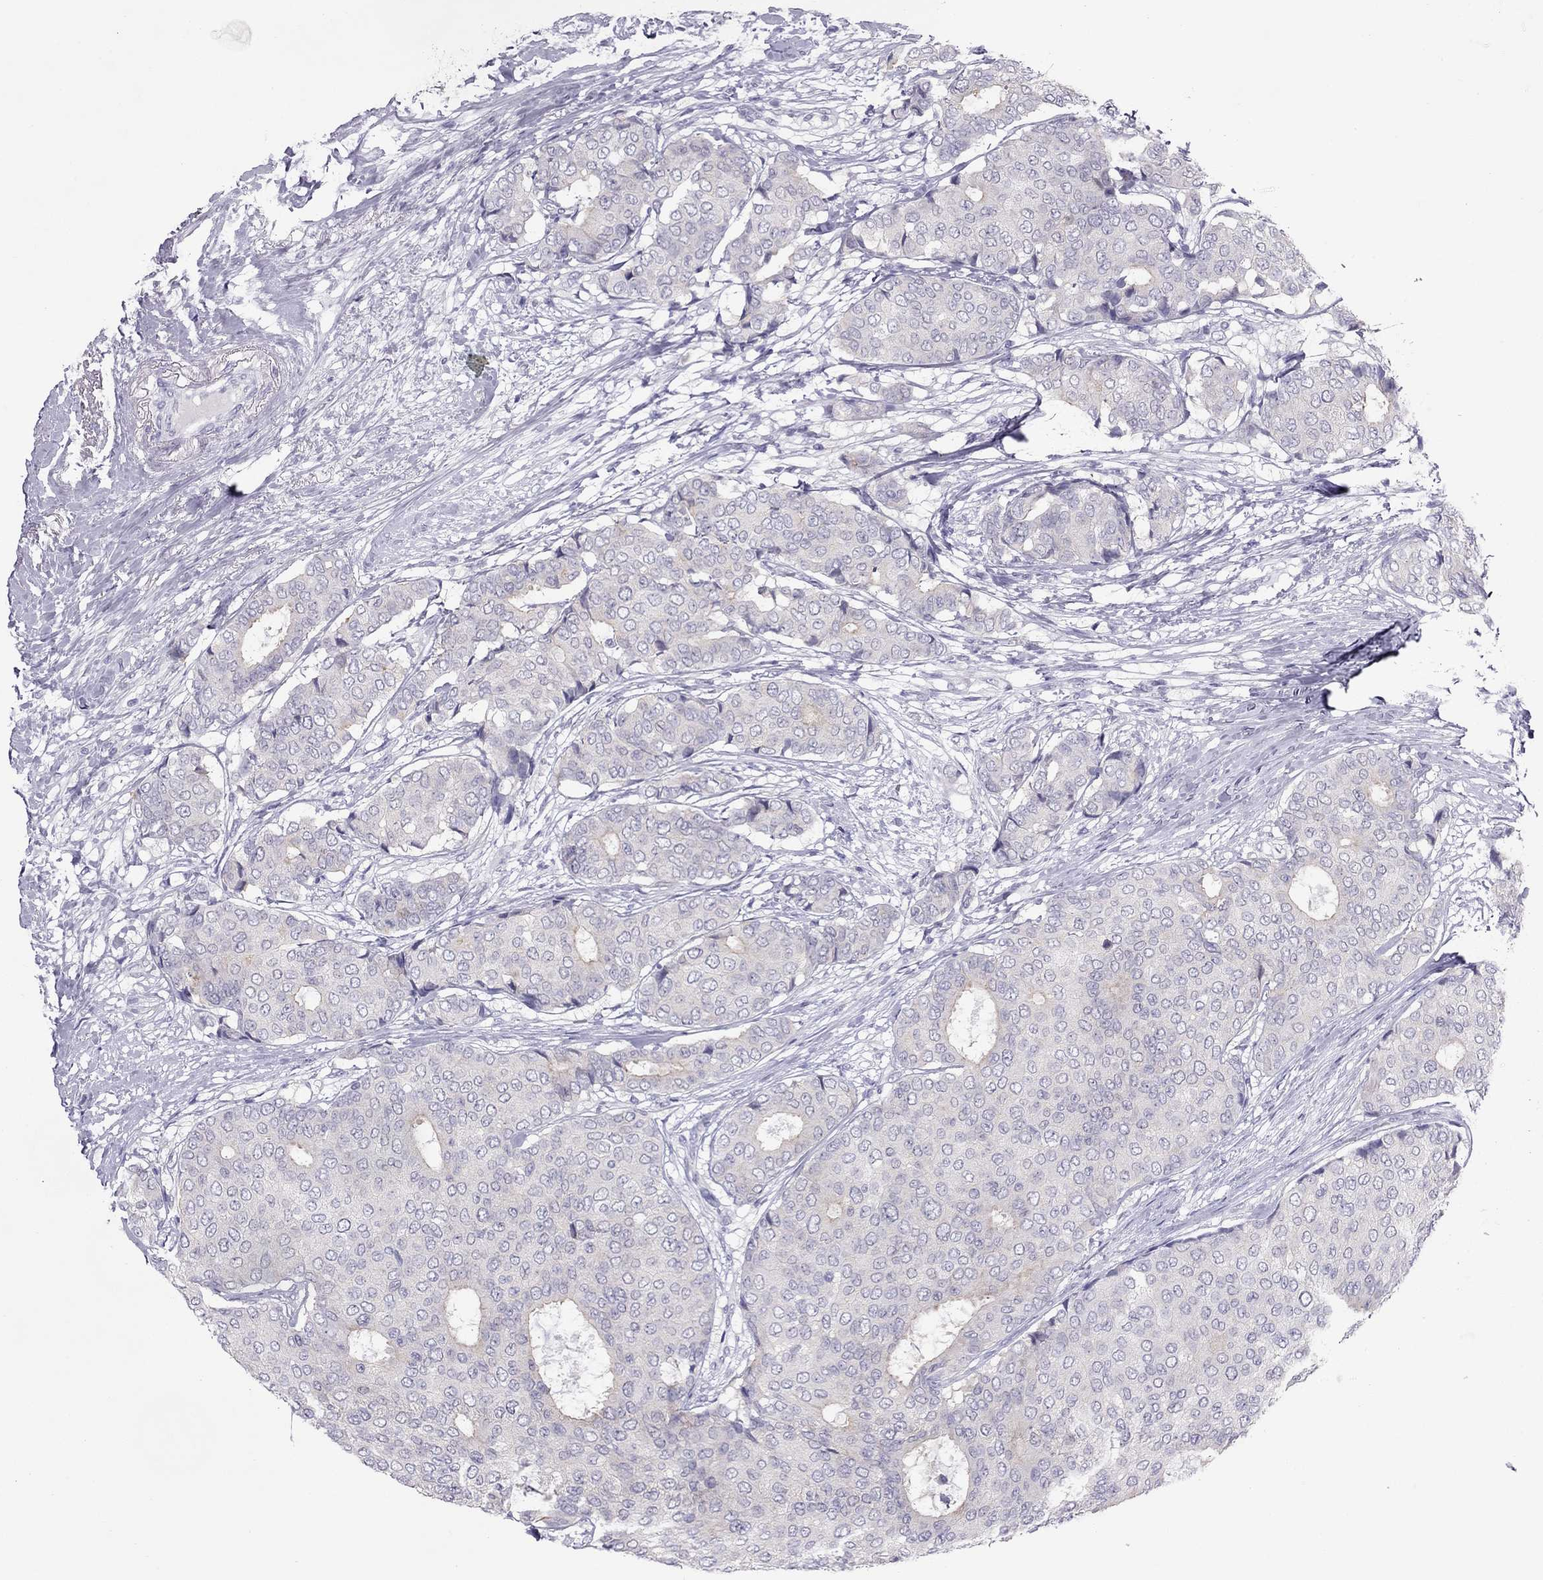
{"staining": {"intensity": "negative", "quantity": "none", "location": "none"}, "tissue": "breast cancer", "cell_type": "Tumor cells", "image_type": "cancer", "snomed": [{"axis": "morphology", "description": "Duct carcinoma"}, {"axis": "topography", "description": "Breast"}], "caption": "A high-resolution histopathology image shows immunohistochemistry (IHC) staining of breast infiltrating ductal carcinoma, which exhibits no significant staining in tumor cells.", "gene": "TEX14", "patient": {"sex": "female", "age": 75}}